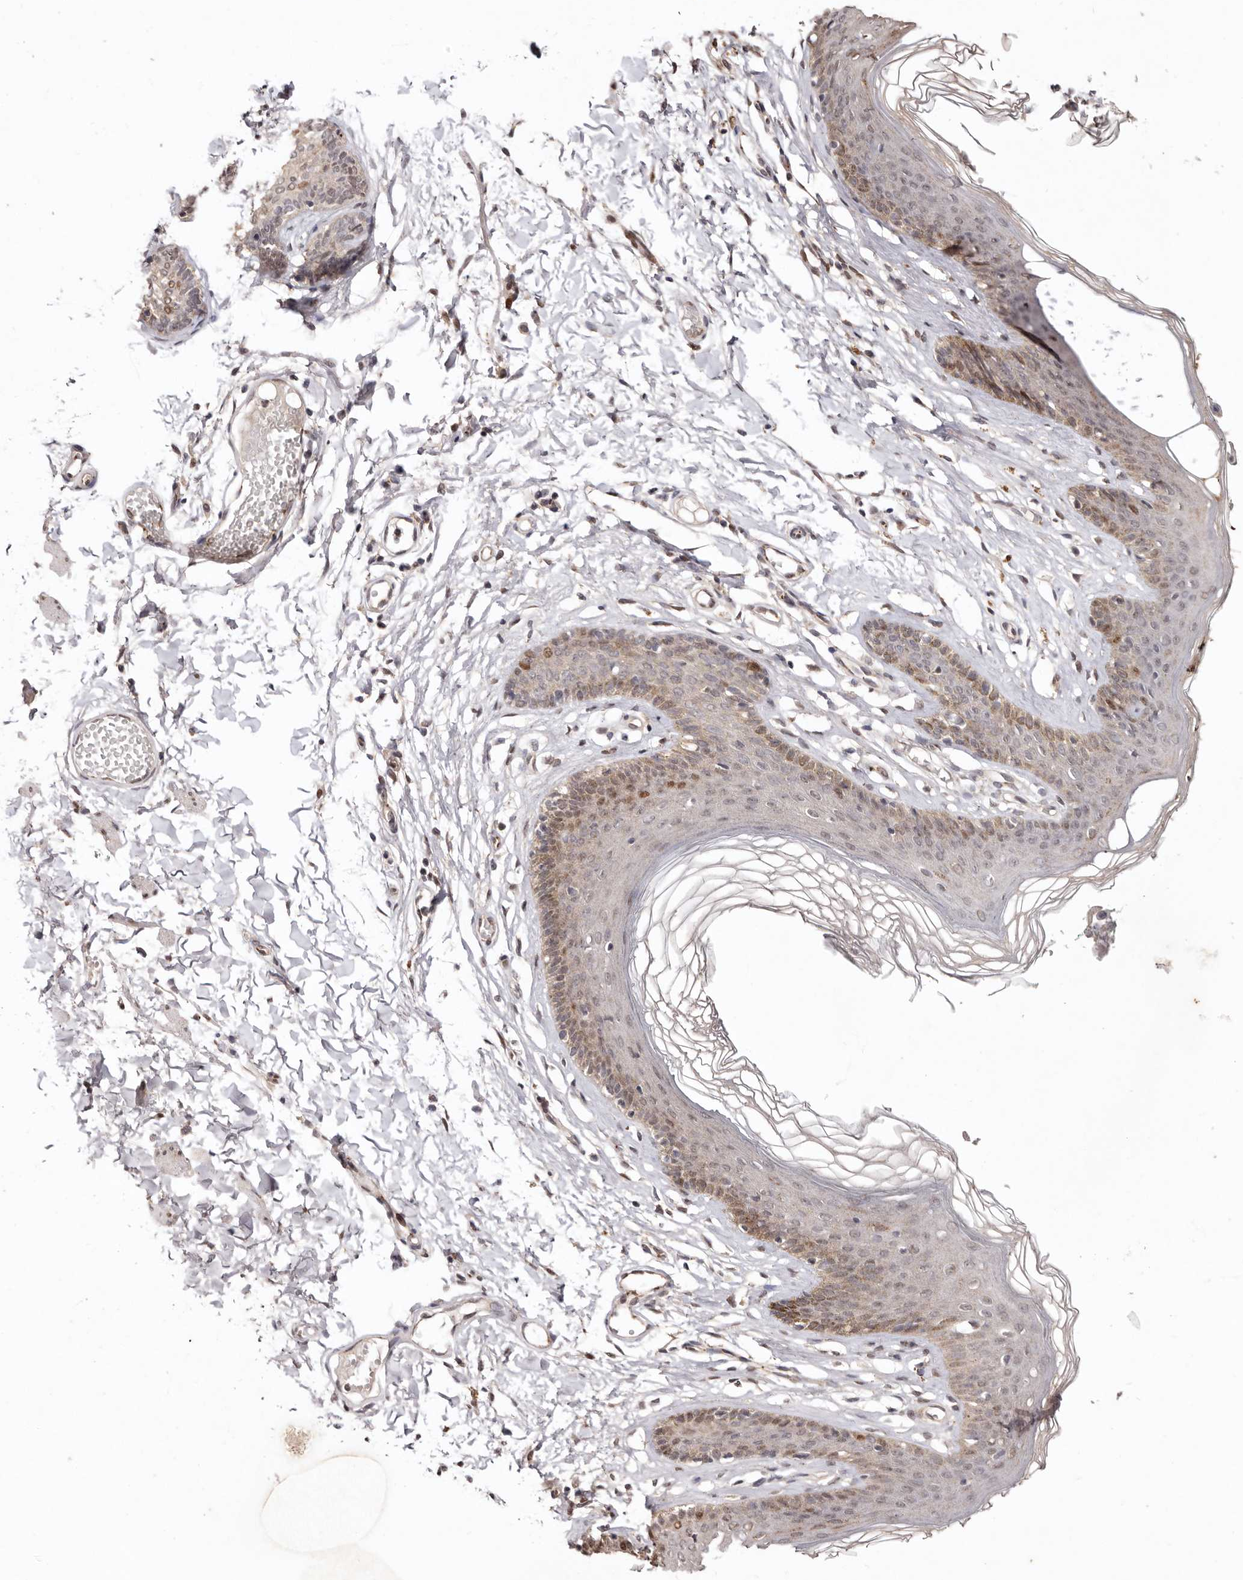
{"staining": {"intensity": "weak", "quantity": "25%-75%", "location": "cytoplasmic/membranous,nuclear"}, "tissue": "skin", "cell_type": "Epidermal cells", "image_type": "normal", "snomed": [{"axis": "morphology", "description": "Normal tissue, NOS"}, {"axis": "morphology", "description": "Squamous cell carcinoma, NOS"}, {"axis": "topography", "description": "Vulva"}], "caption": "Unremarkable skin exhibits weak cytoplasmic/membranous,nuclear staining in approximately 25%-75% of epidermal cells, visualized by immunohistochemistry. The staining was performed using DAB, with brown indicating positive protein expression. Nuclei are stained blue with hematoxylin.", "gene": "NOTCH1", "patient": {"sex": "female", "age": 85}}